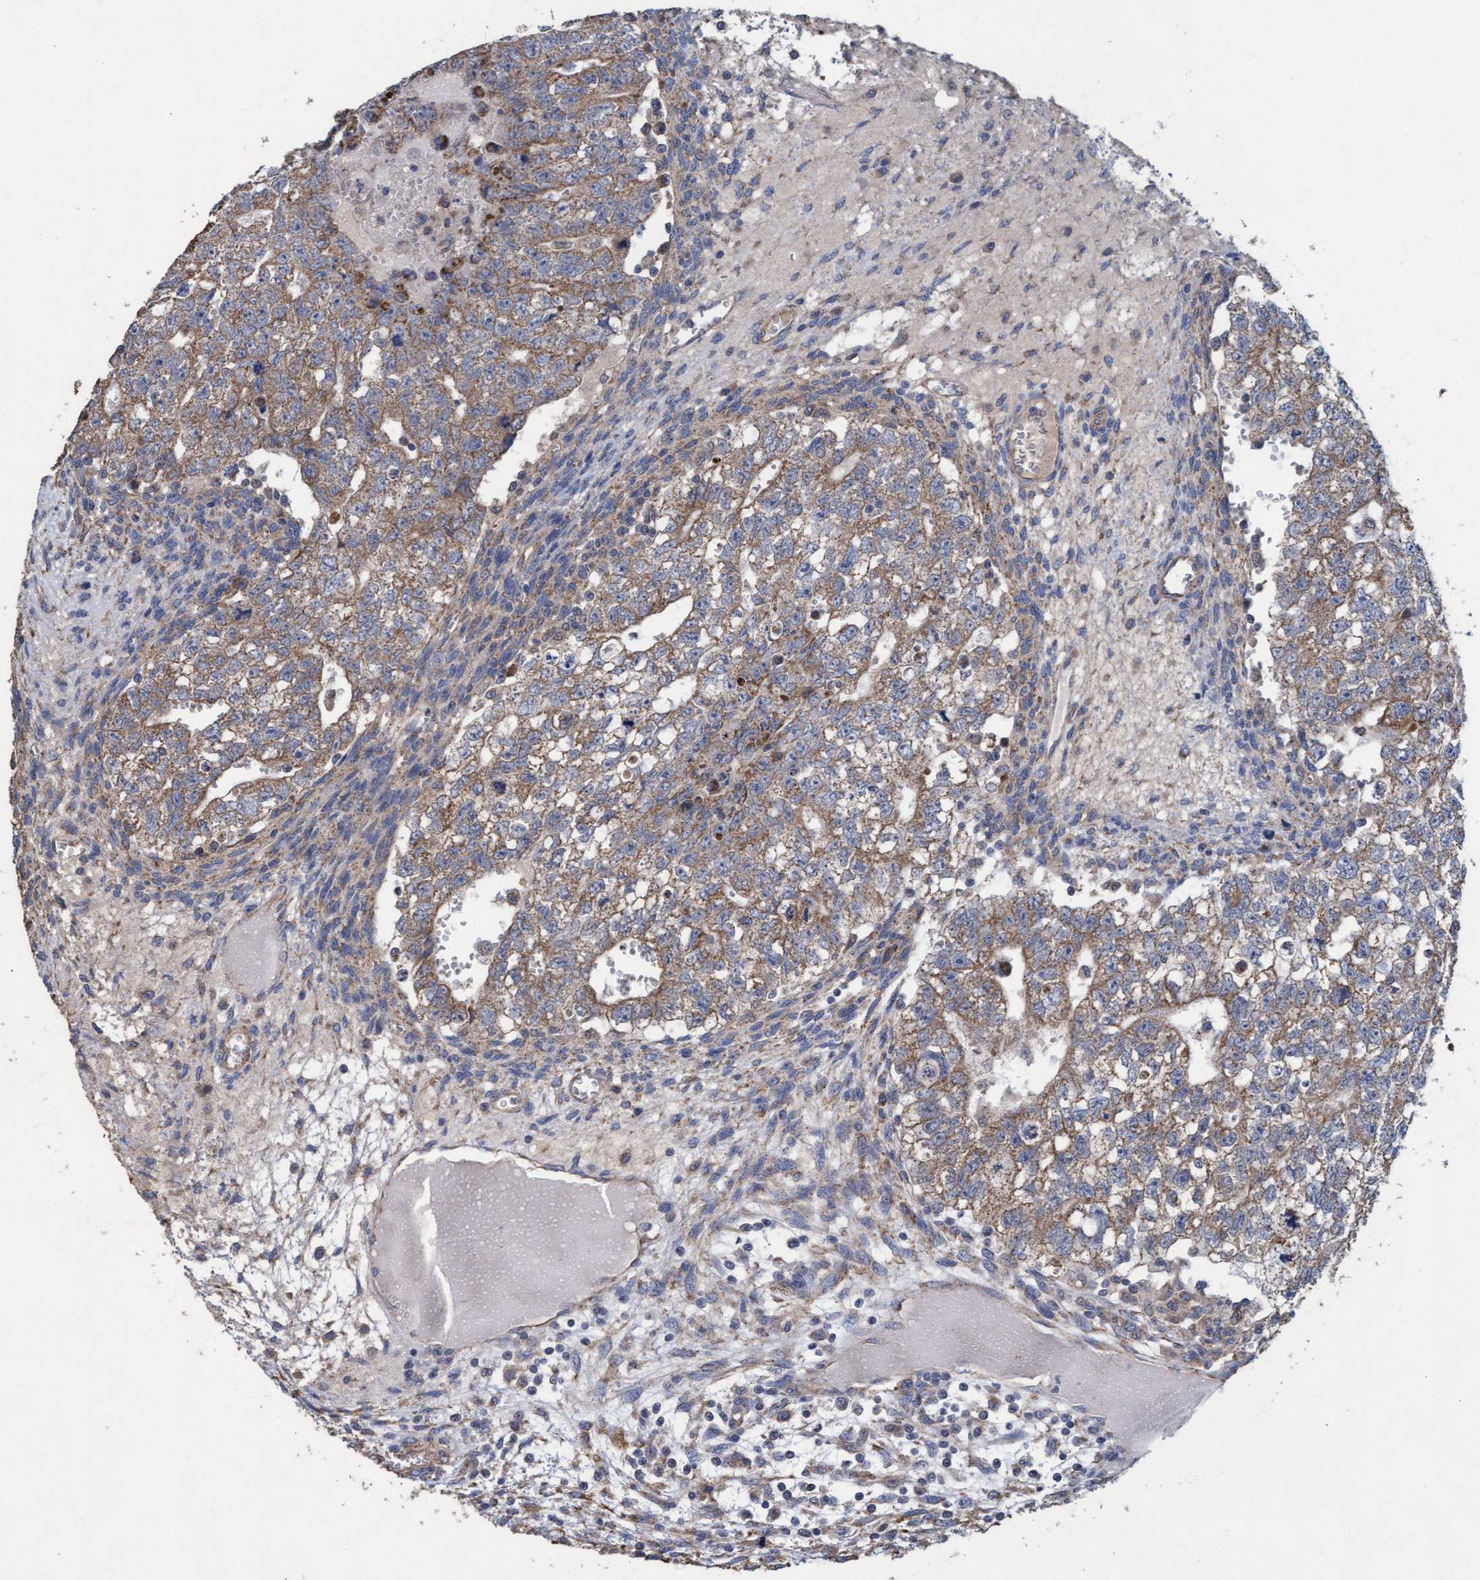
{"staining": {"intensity": "moderate", "quantity": ">75%", "location": "cytoplasmic/membranous"}, "tissue": "testis cancer", "cell_type": "Tumor cells", "image_type": "cancer", "snomed": [{"axis": "morphology", "description": "Seminoma, NOS"}, {"axis": "morphology", "description": "Carcinoma, Embryonal, NOS"}, {"axis": "topography", "description": "Testis"}], "caption": "High-power microscopy captured an immunohistochemistry (IHC) photomicrograph of testis seminoma, revealing moderate cytoplasmic/membranous staining in approximately >75% of tumor cells.", "gene": "MRPL38", "patient": {"sex": "male", "age": 38}}